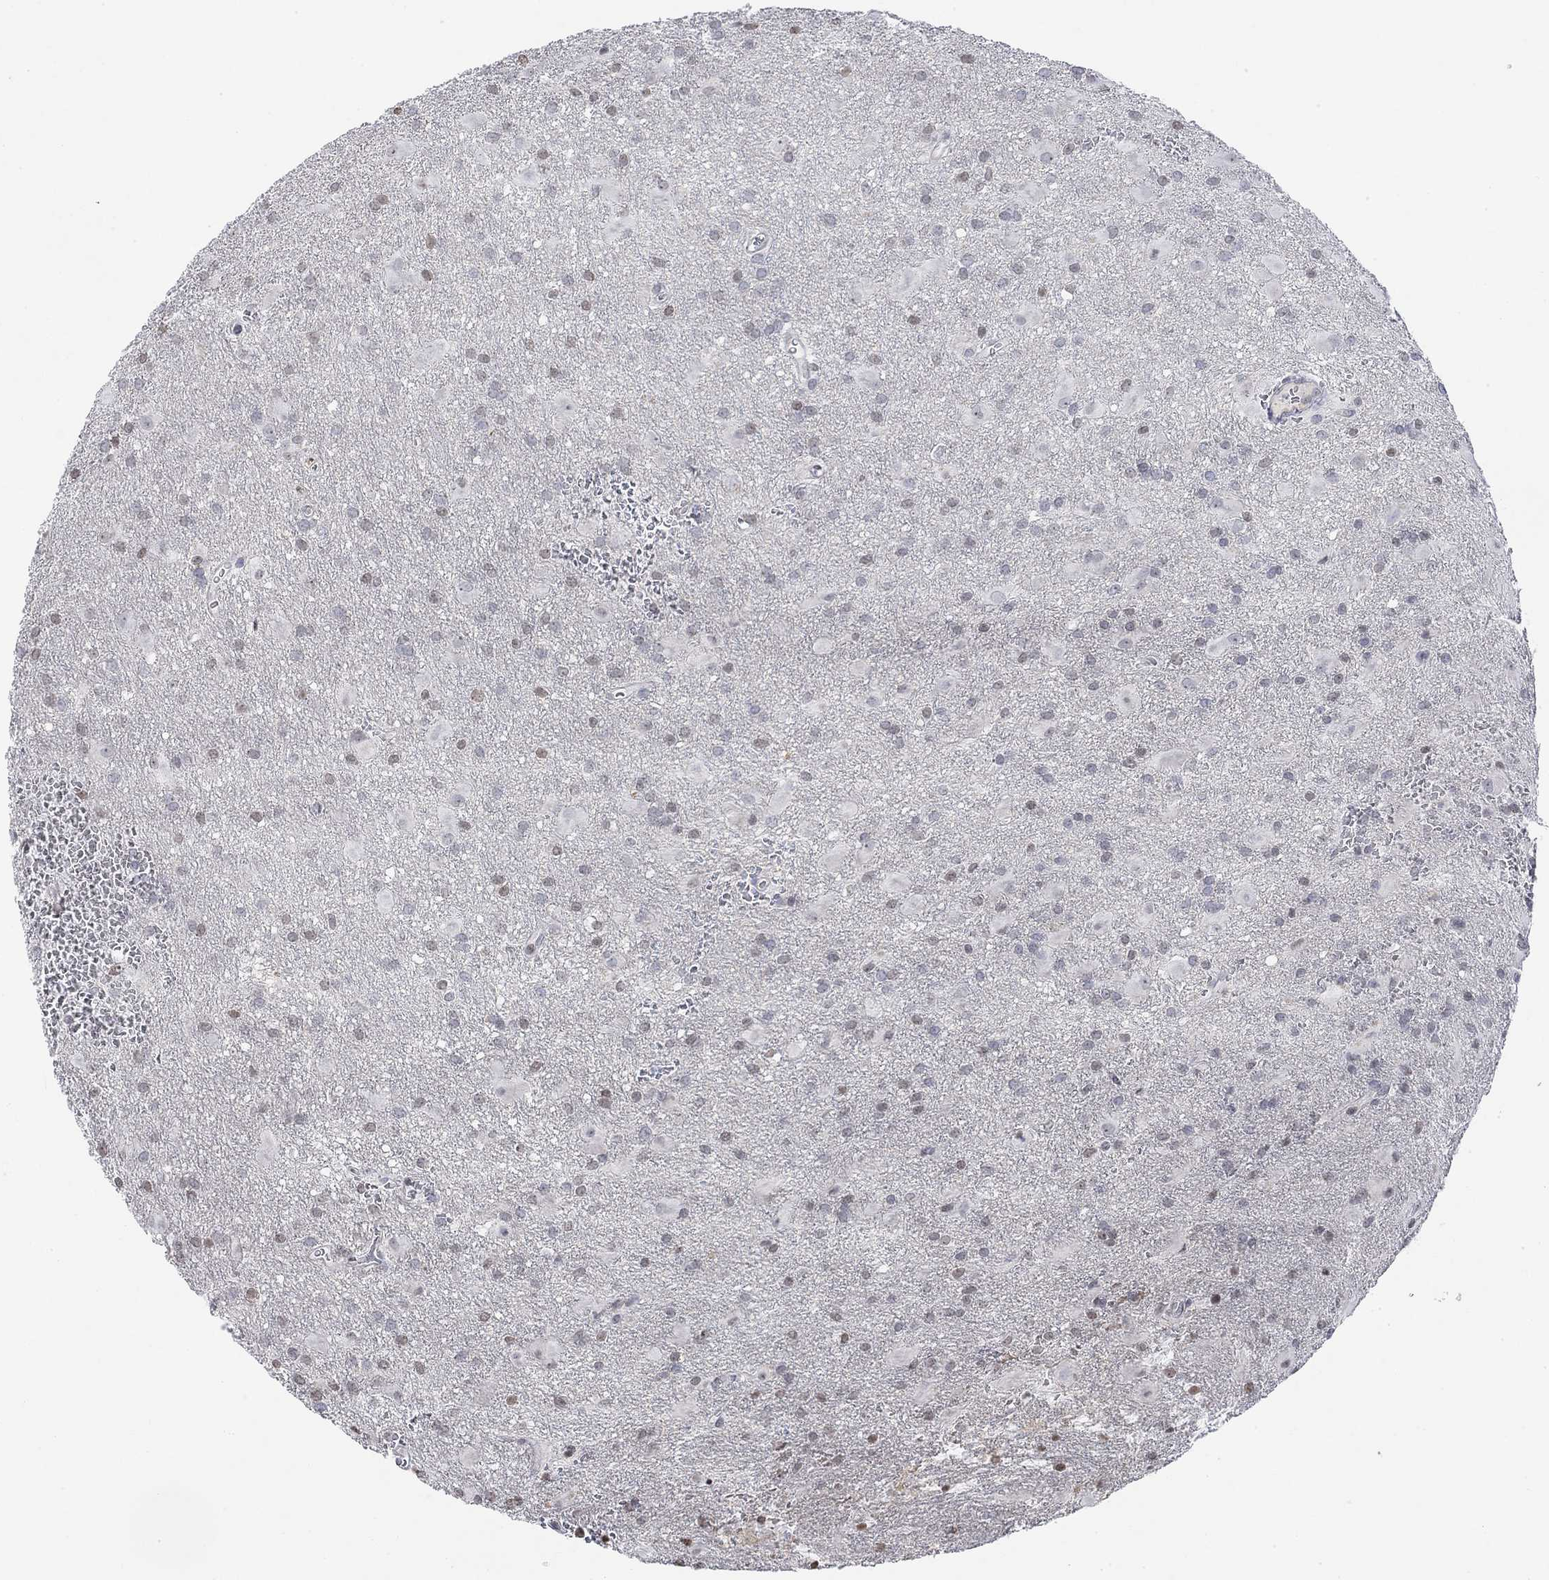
{"staining": {"intensity": "weak", "quantity": "<25%", "location": "nuclear"}, "tissue": "glioma", "cell_type": "Tumor cells", "image_type": "cancer", "snomed": [{"axis": "morphology", "description": "Glioma, malignant, Low grade"}, {"axis": "topography", "description": "Brain"}], "caption": "Immunohistochemistry (IHC) of human glioma demonstrates no staining in tumor cells.", "gene": "TMEM255A", "patient": {"sex": "male", "age": 58}}